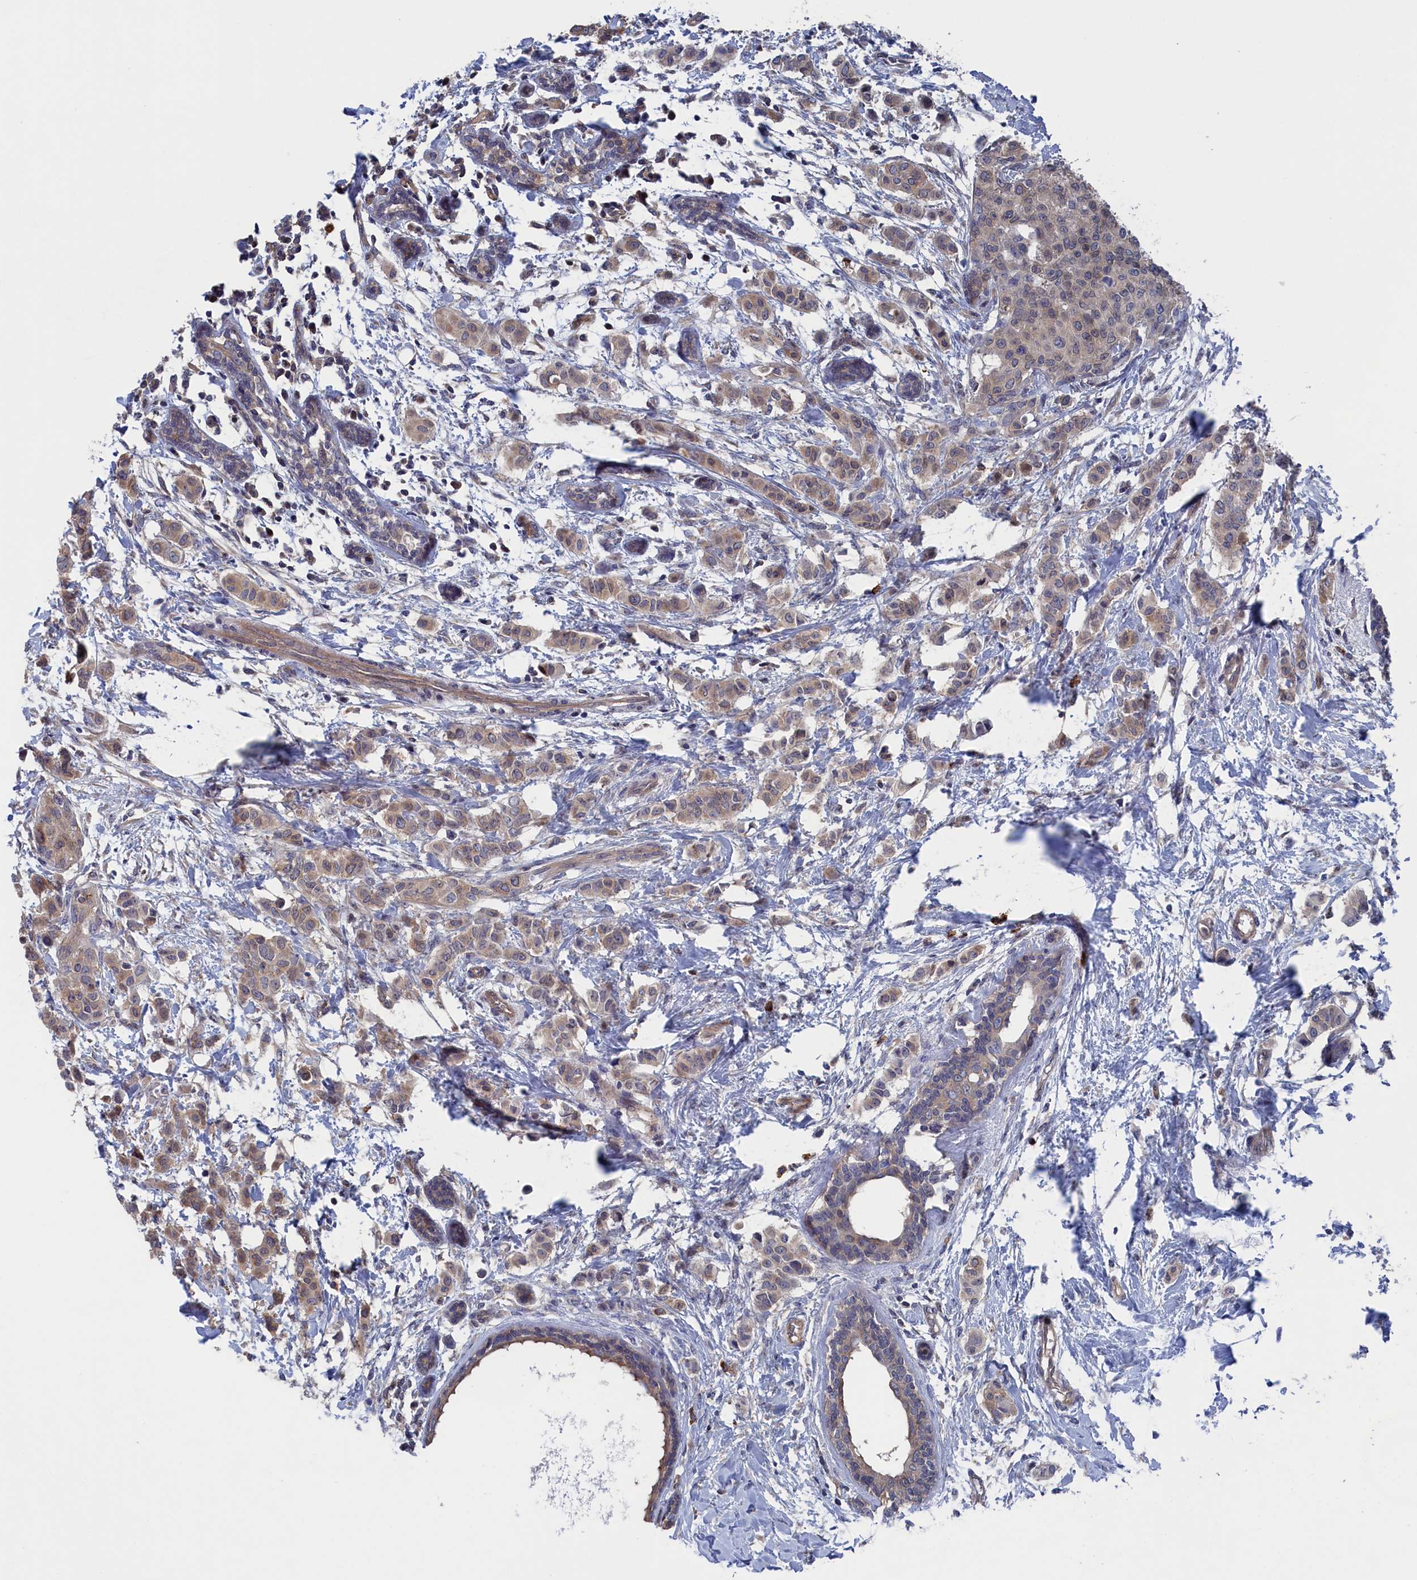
{"staining": {"intensity": "weak", "quantity": "25%-75%", "location": "cytoplasmic/membranous"}, "tissue": "breast cancer", "cell_type": "Tumor cells", "image_type": "cancer", "snomed": [{"axis": "morphology", "description": "Duct carcinoma"}, {"axis": "topography", "description": "Breast"}], "caption": "Immunohistochemical staining of intraductal carcinoma (breast) displays low levels of weak cytoplasmic/membranous staining in about 25%-75% of tumor cells. Nuclei are stained in blue.", "gene": "NUTF2", "patient": {"sex": "female", "age": 40}}